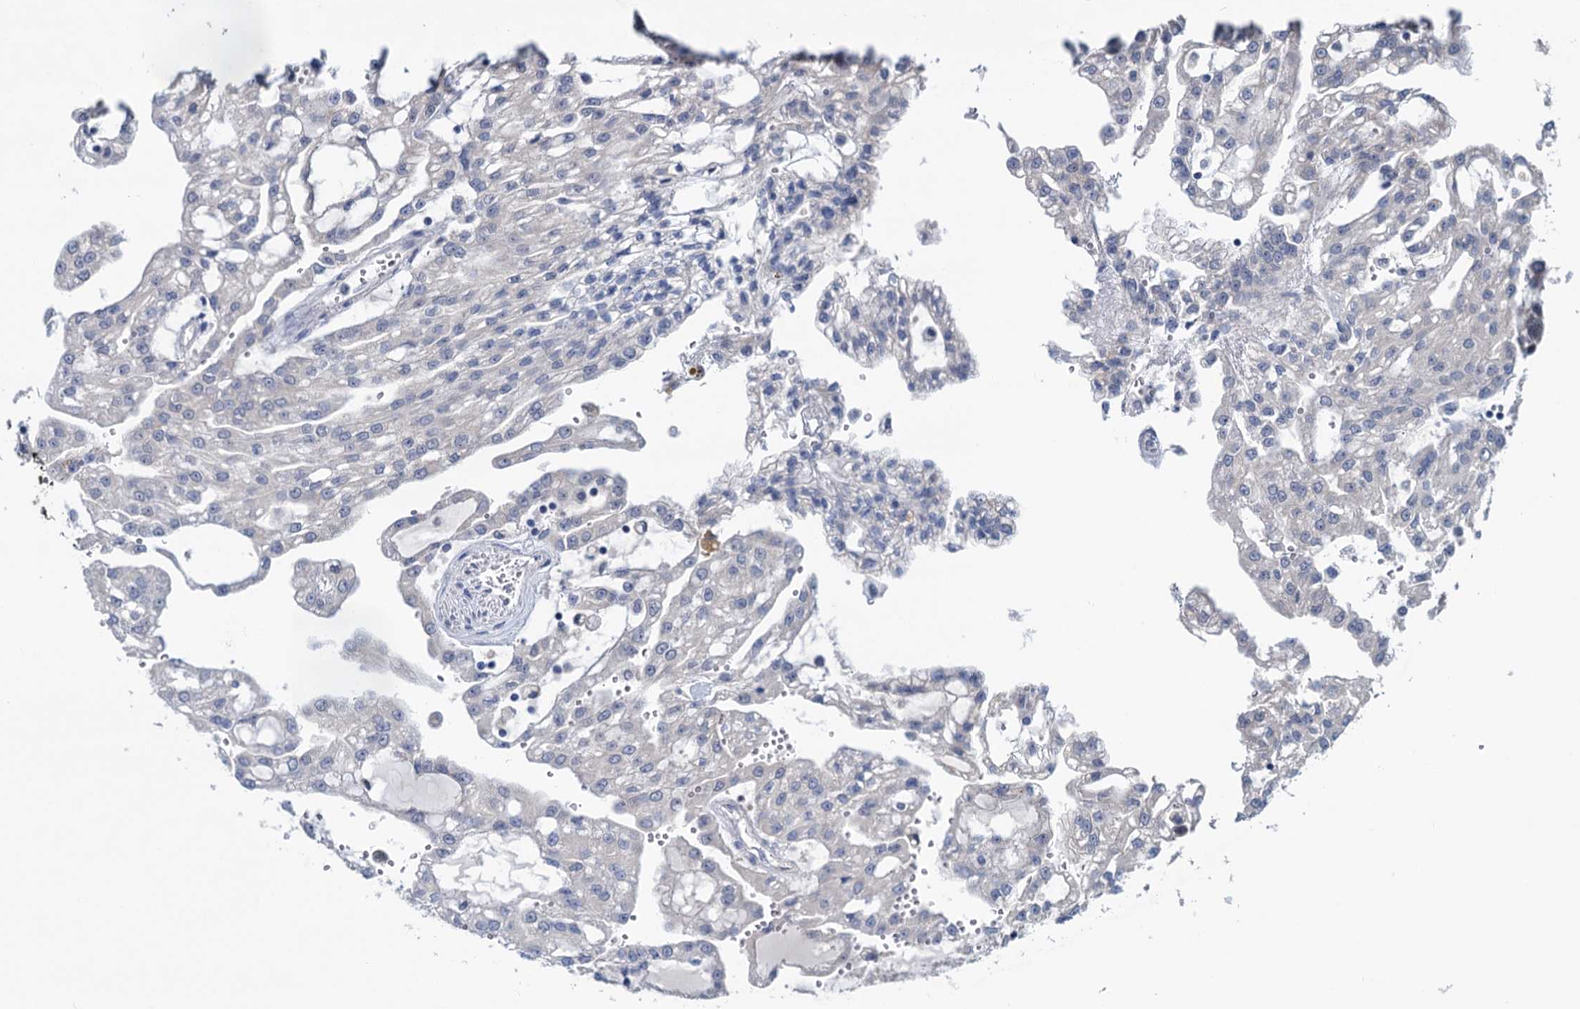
{"staining": {"intensity": "negative", "quantity": "none", "location": "none"}, "tissue": "renal cancer", "cell_type": "Tumor cells", "image_type": "cancer", "snomed": [{"axis": "morphology", "description": "Adenocarcinoma, NOS"}, {"axis": "topography", "description": "Kidney"}], "caption": "High power microscopy histopathology image of an immunohistochemistry histopathology image of adenocarcinoma (renal), revealing no significant expression in tumor cells.", "gene": "ANKRD42", "patient": {"sex": "male", "age": 63}}